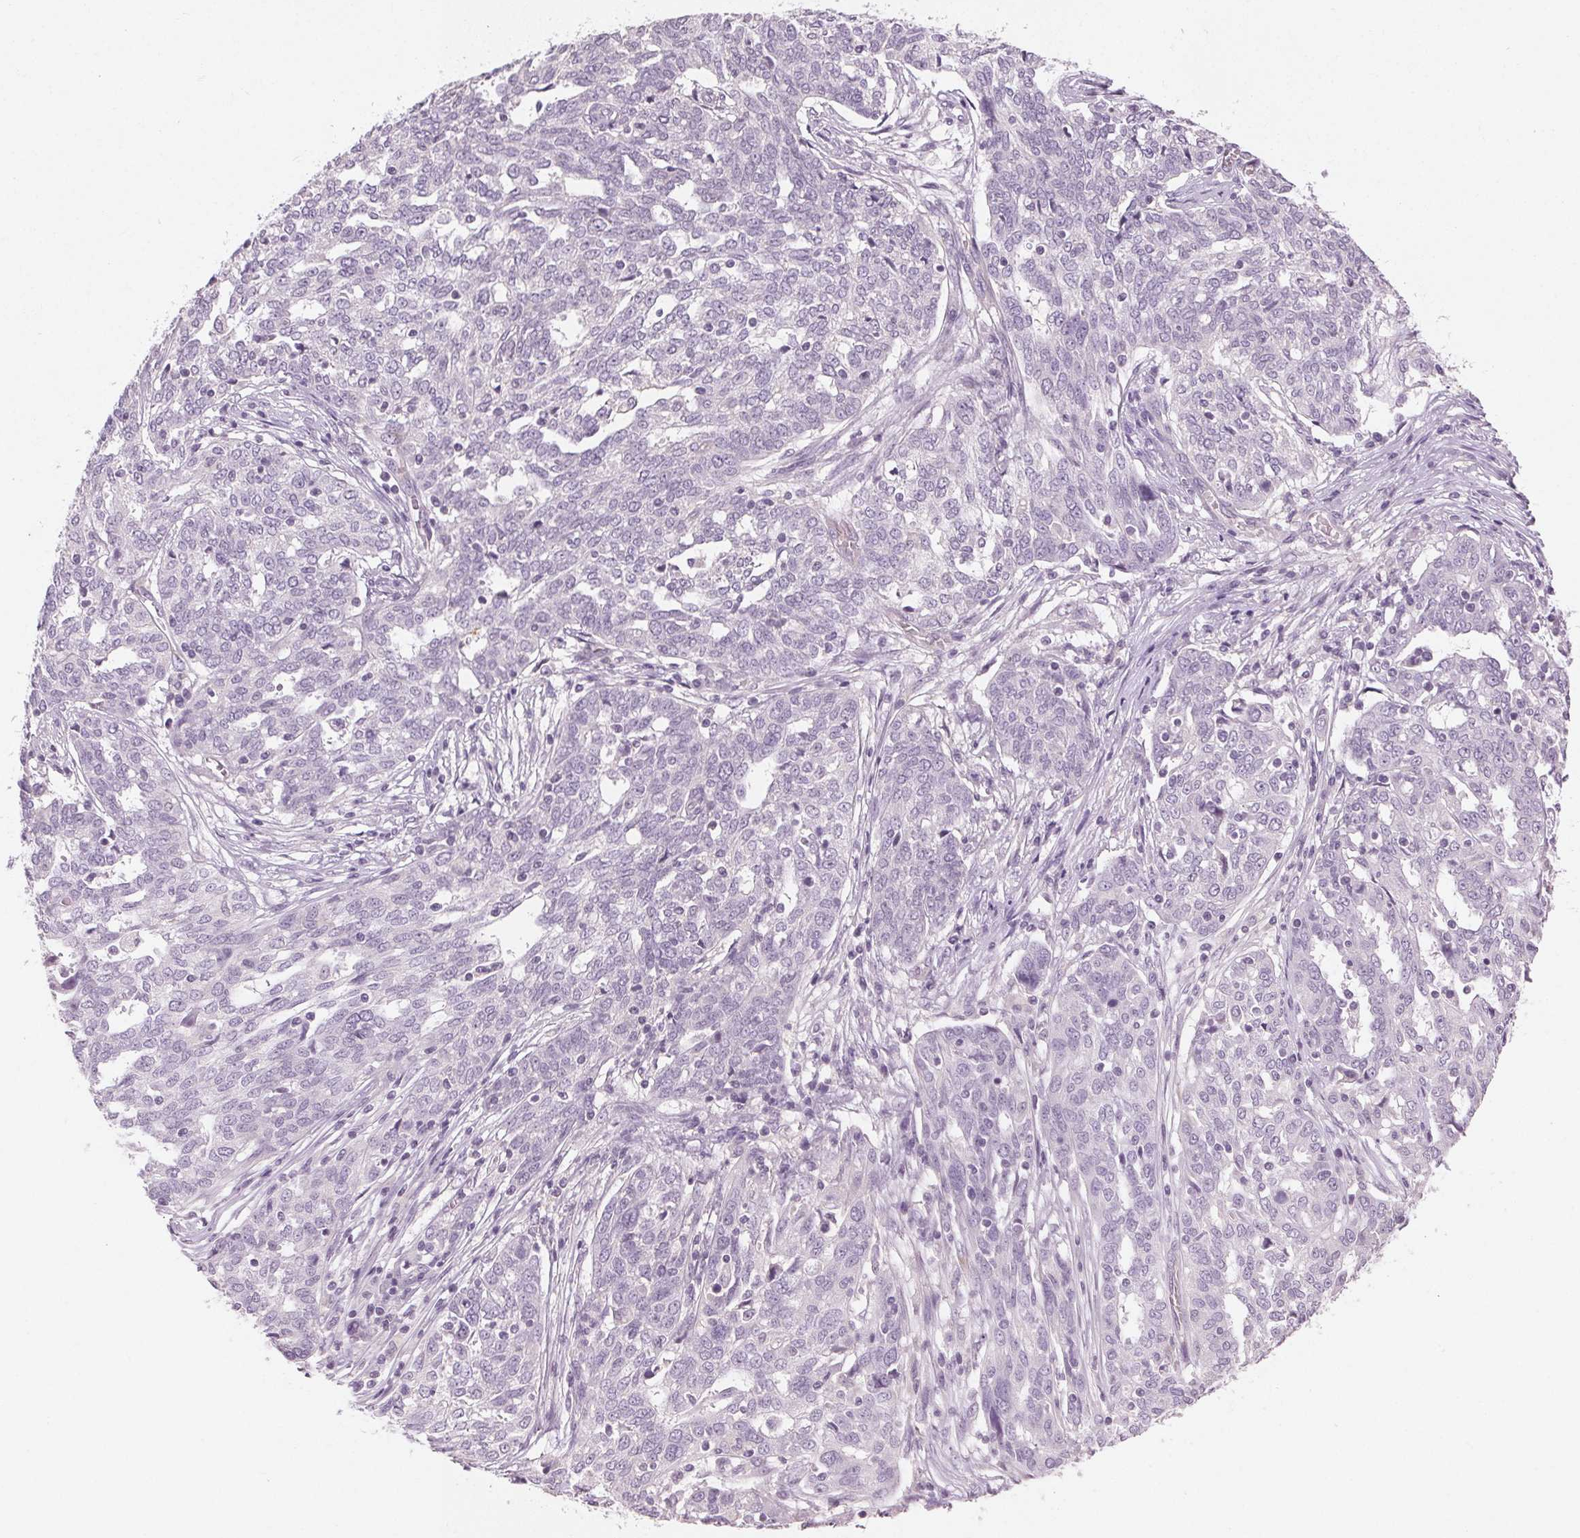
{"staining": {"intensity": "negative", "quantity": "none", "location": "none"}, "tissue": "ovarian cancer", "cell_type": "Tumor cells", "image_type": "cancer", "snomed": [{"axis": "morphology", "description": "Cystadenocarcinoma, serous, NOS"}, {"axis": "topography", "description": "Ovary"}], "caption": "Tumor cells show no significant protein staining in ovarian serous cystadenocarcinoma.", "gene": "CLTRN", "patient": {"sex": "female", "age": 67}}